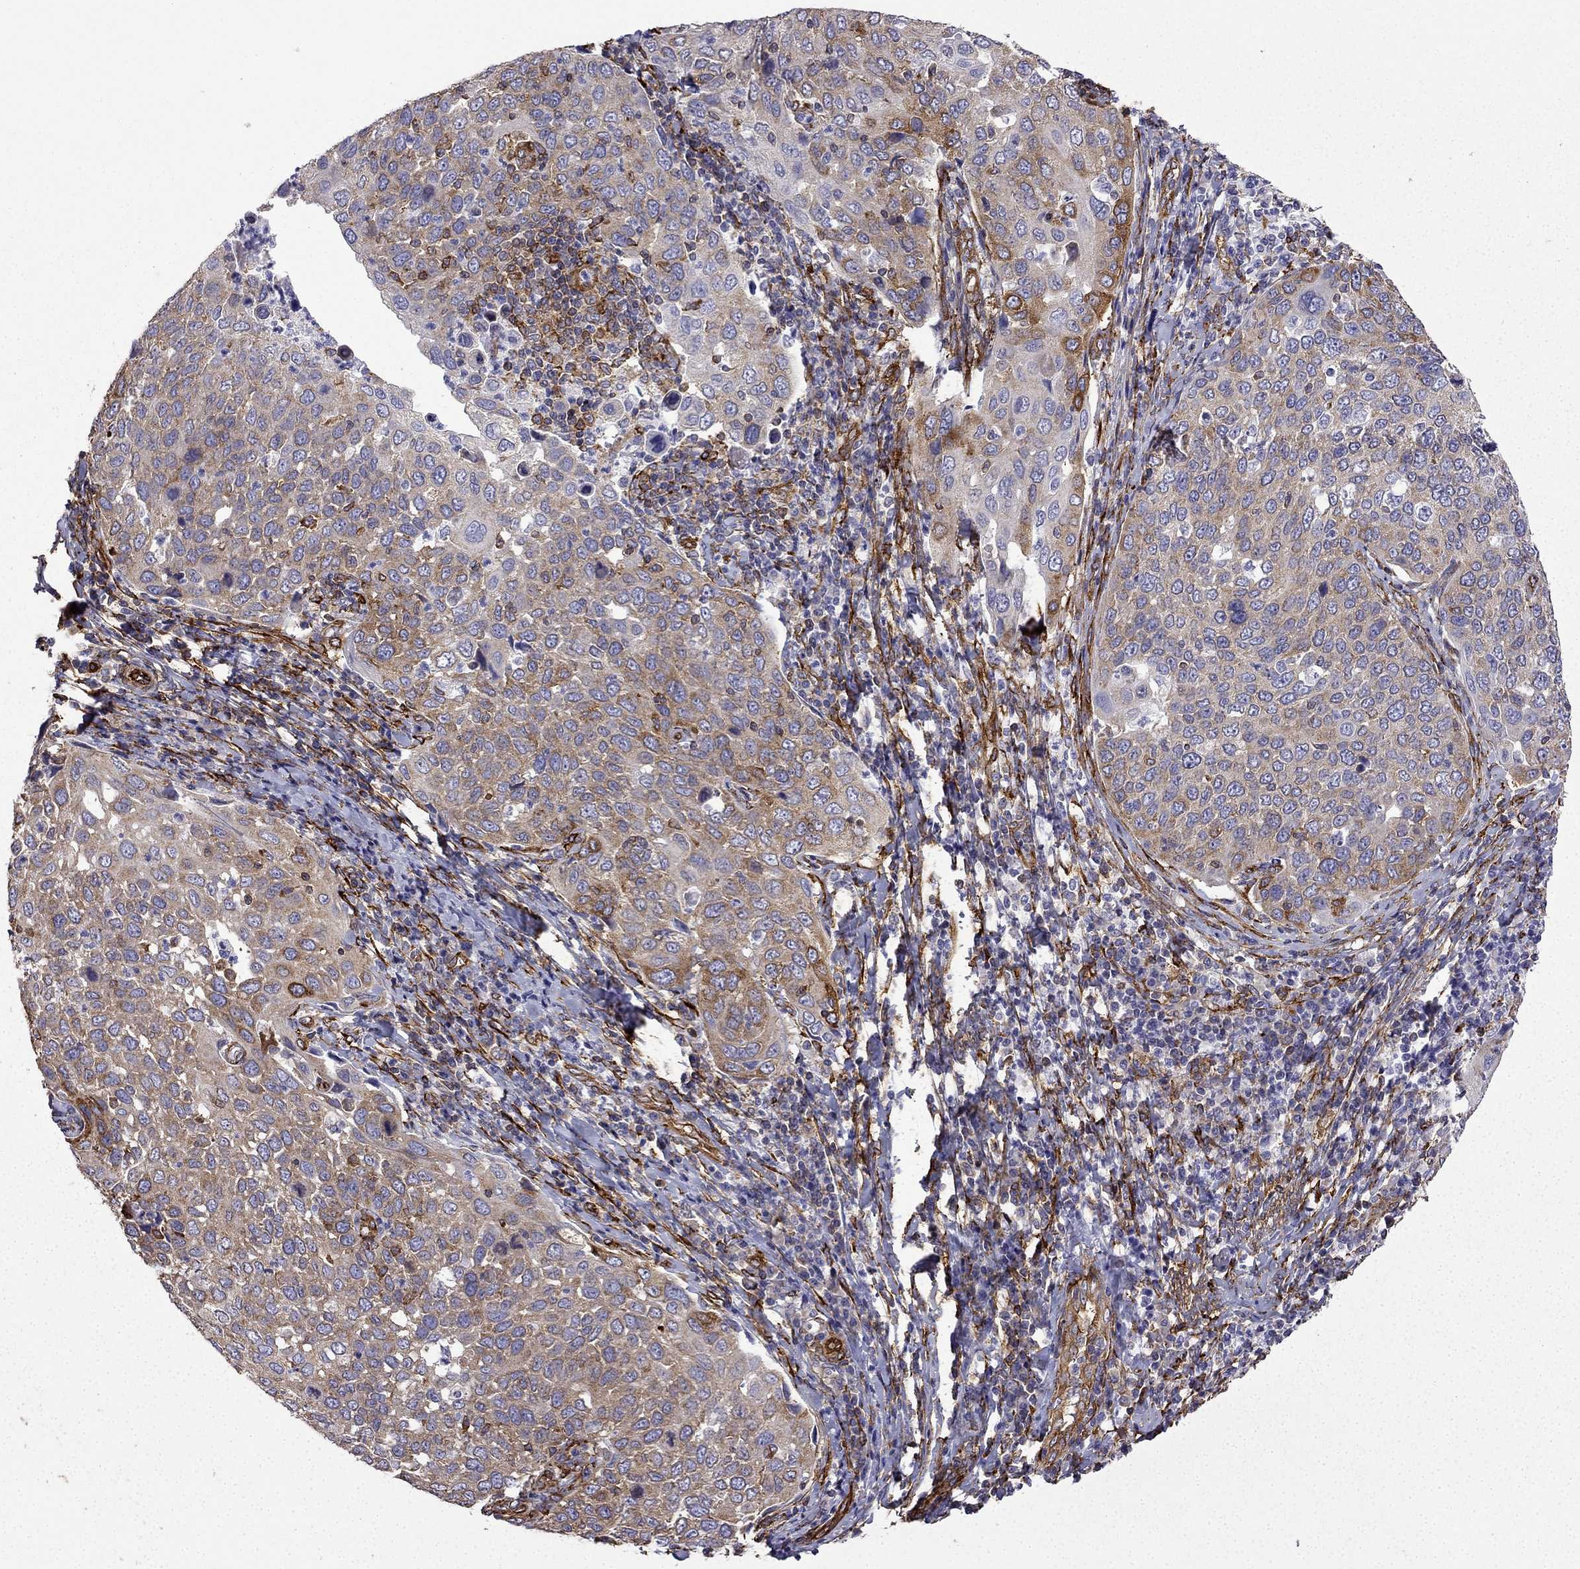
{"staining": {"intensity": "moderate", "quantity": "25%-75%", "location": "cytoplasmic/membranous"}, "tissue": "cervical cancer", "cell_type": "Tumor cells", "image_type": "cancer", "snomed": [{"axis": "morphology", "description": "Squamous cell carcinoma, NOS"}, {"axis": "topography", "description": "Cervix"}], "caption": "Immunohistochemical staining of human cervical cancer displays moderate cytoplasmic/membranous protein expression in approximately 25%-75% of tumor cells. Immunohistochemistry (ihc) stains the protein in brown and the nuclei are stained blue.", "gene": "MAP4", "patient": {"sex": "female", "age": 54}}